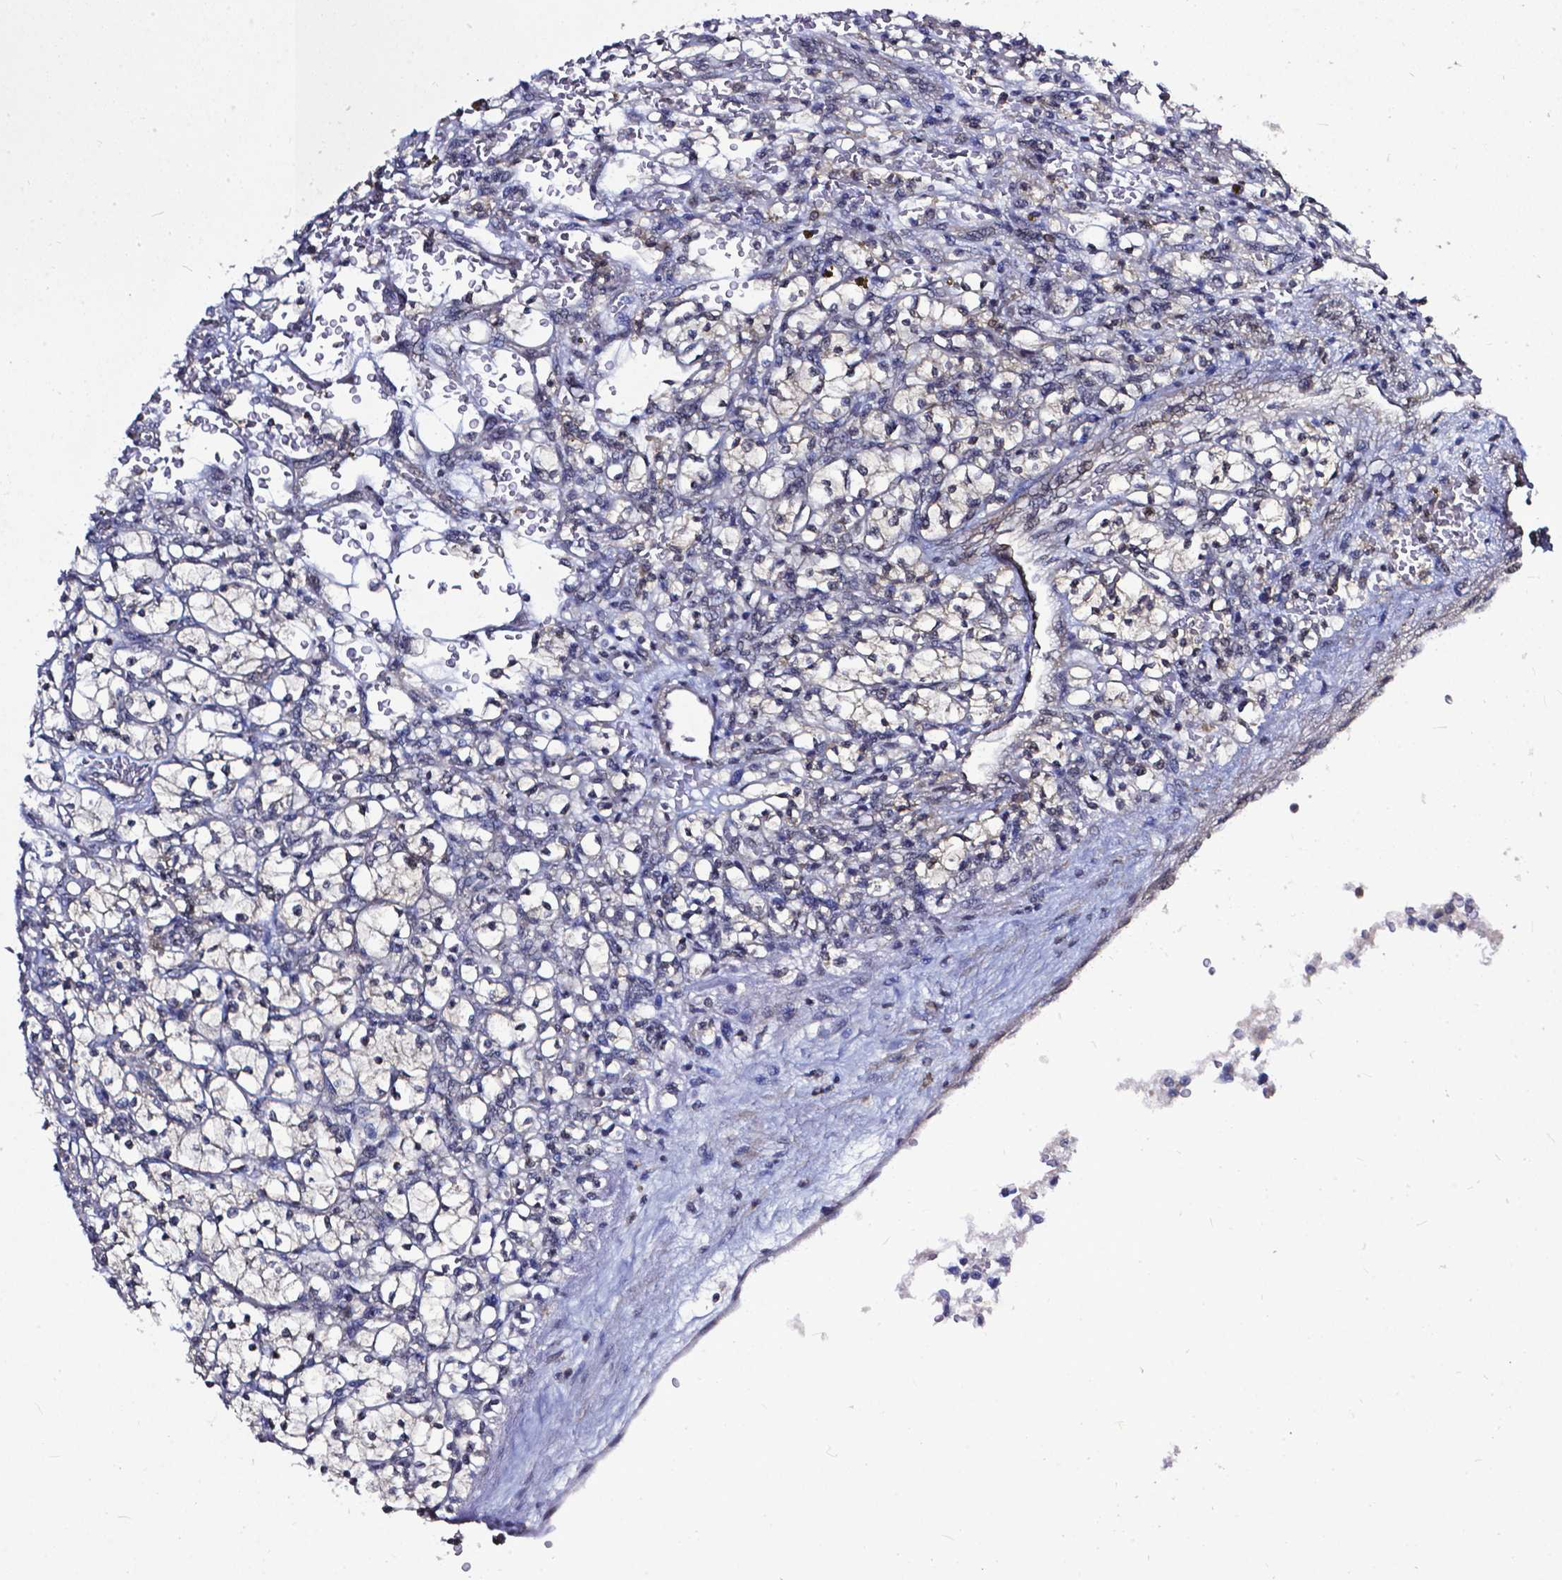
{"staining": {"intensity": "negative", "quantity": "none", "location": "none"}, "tissue": "renal cancer", "cell_type": "Tumor cells", "image_type": "cancer", "snomed": [{"axis": "morphology", "description": "Adenocarcinoma, NOS"}, {"axis": "topography", "description": "Kidney"}], "caption": "This is a image of immunohistochemistry staining of renal cancer (adenocarcinoma), which shows no expression in tumor cells. (Brightfield microscopy of DAB (3,3'-diaminobenzidine) immunohistochemistry at high magnification).", "gene": "OTUB1", "patient": {"sex": "female", "age": 64}}